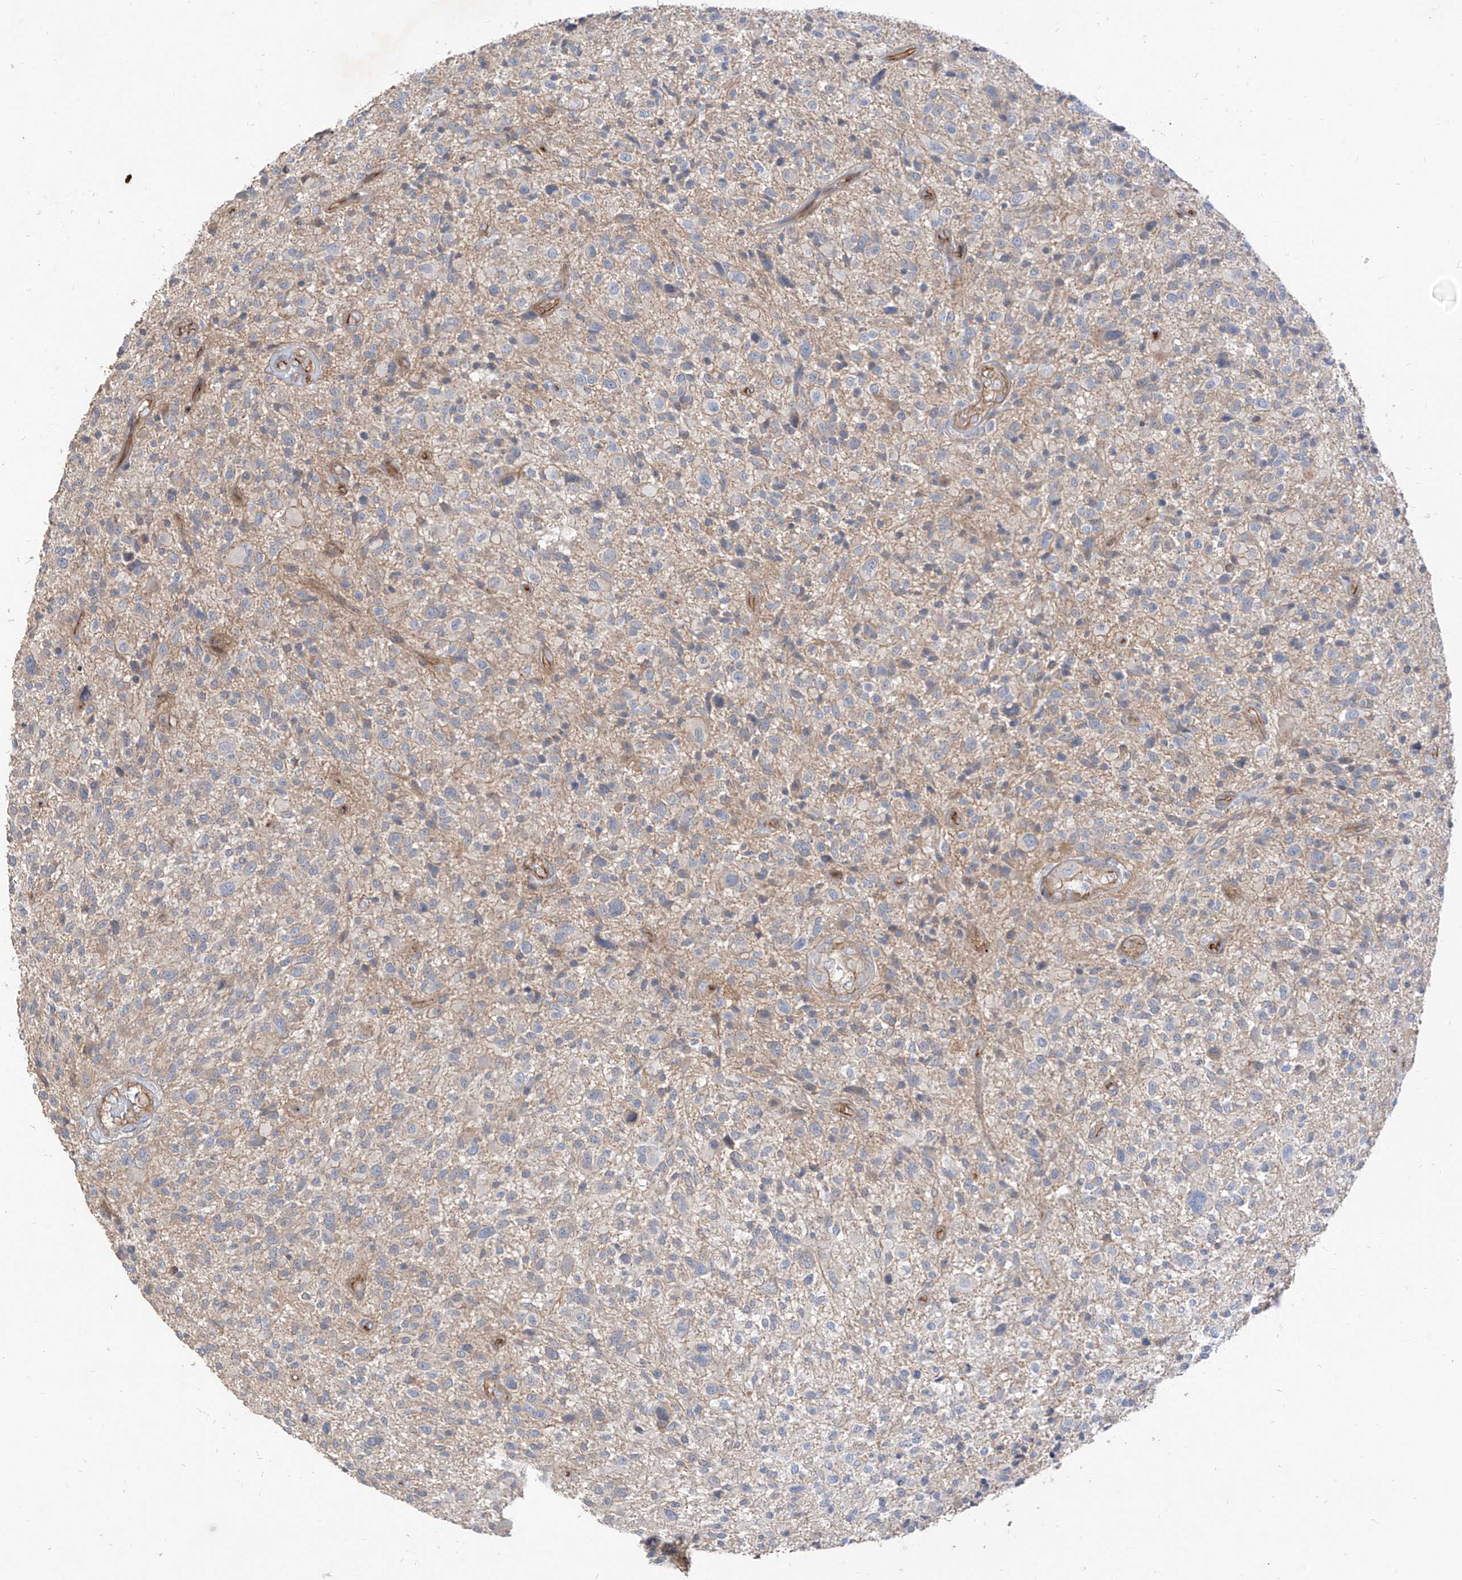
{"staining": {"intensity": "negative", "quantity": "none", "location": "none"}, "tissue": "glioma", "cell_type": "Tumor cells", "image_type": "cancer", "snomed": [{"axis": "morphology", "description": "Glioma, malignant, High grade"}, {"axis": "topography", "description": "Brain"}], "caption": "High magnification brightfield microscopy of glioma stained with DAB (3,3'-diaminobenzidine) (brown) and counterstained with hematoxylin (blue): tumor cells show no significant staining. Brightfield microscopy of immunohistochemistry stained with DAB (brown) and hematoxylin (blue), captured at high magnification.", "gene": "EPHX4", "patient": {"sex": "male", "age": 47}}